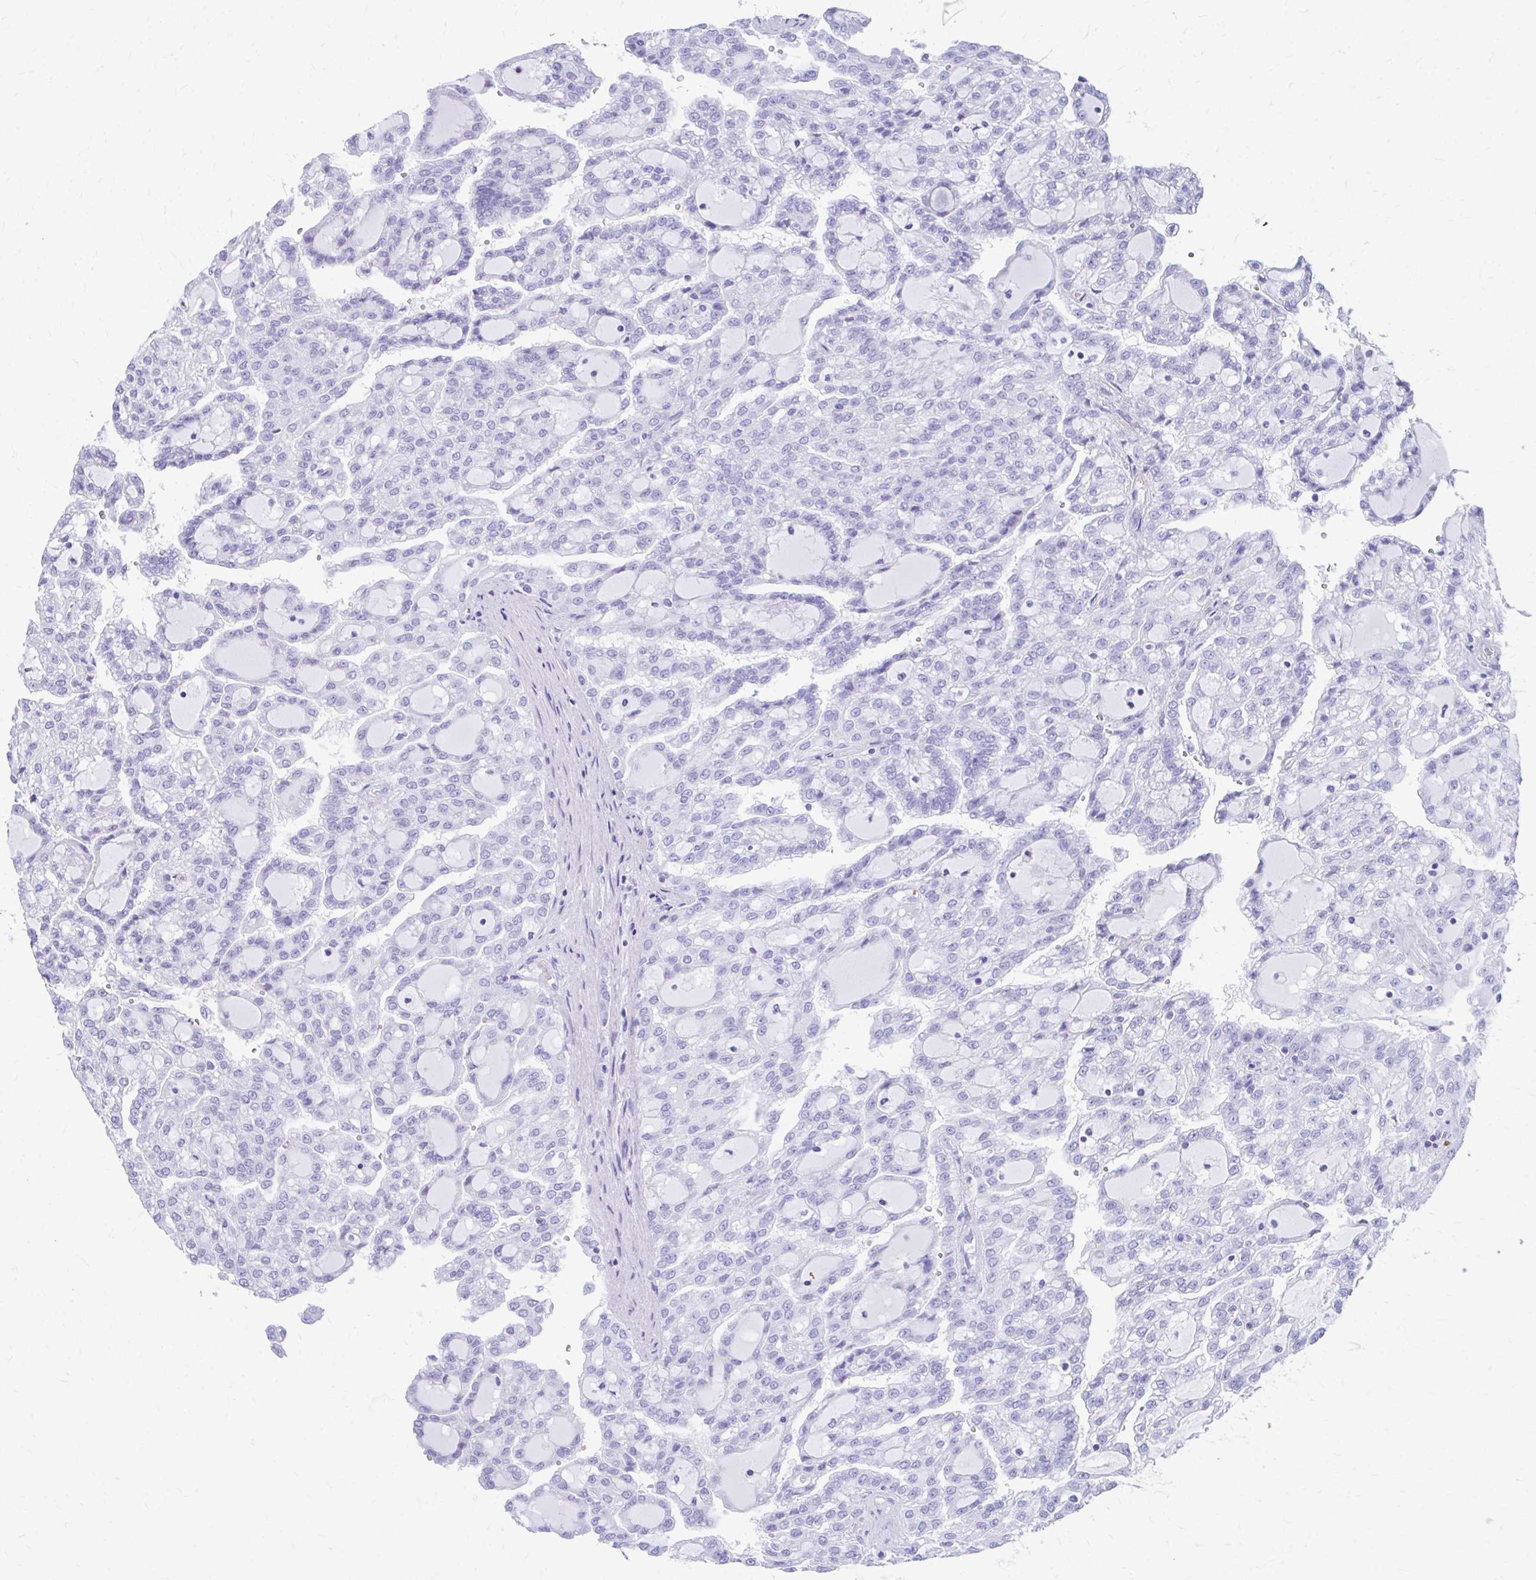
{"staining": {"intensity": "negative", "quantity": "none", "location": "none"}, "tissue": "renal cancer", "cell_type": "Tumor cells", "image_type": "cancer", "snomed": [{"axis": "morphology", "description": "Adenocarcinoma, NOS"}, {"axis": "topography", "description": "Kidney"}], "caption": "Histopathology image shows no significant protein expression in tumor cells of renal cancer (adenocarcinoma).", "gene": "KRIT1", "patient": {"sex": "male", "age": 63}}